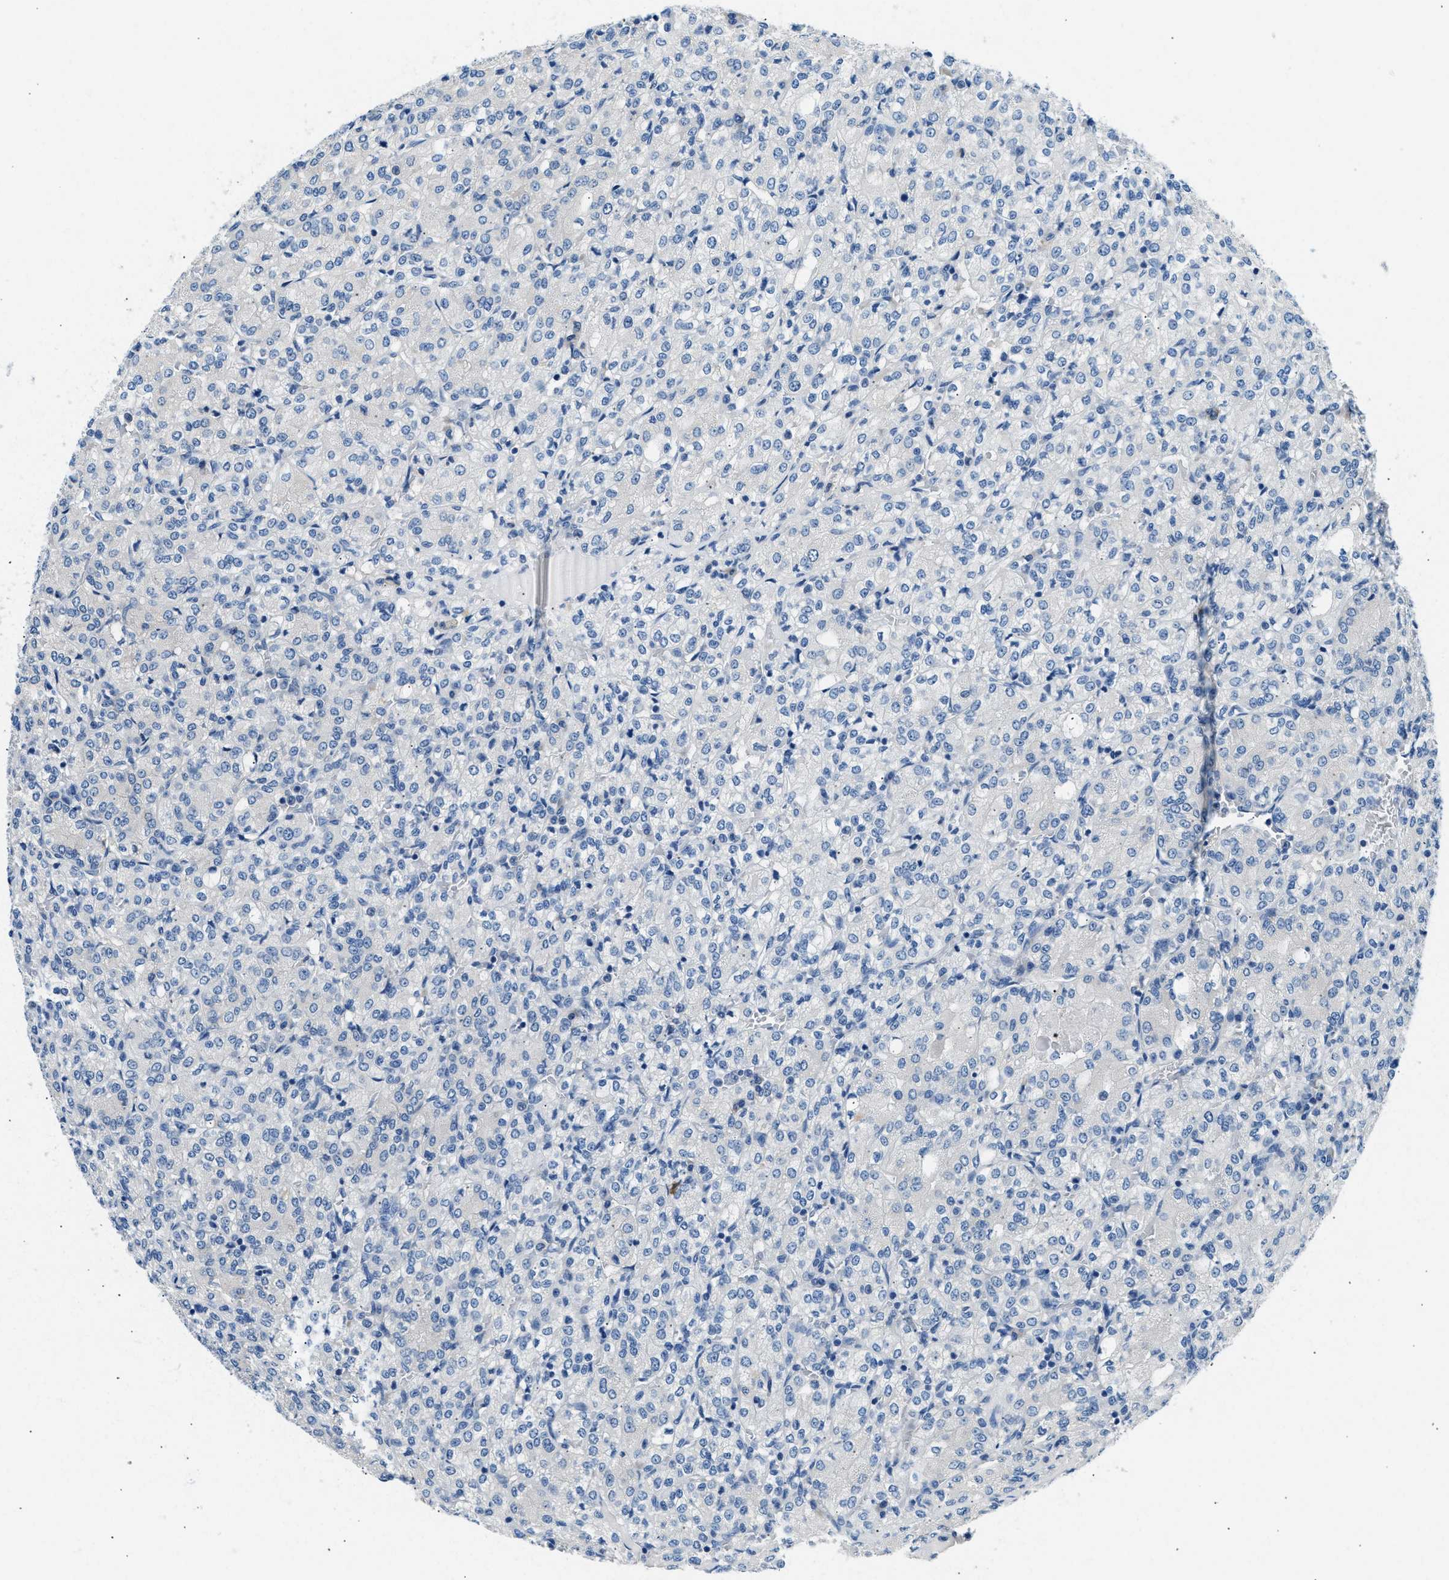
{"staining": {"intensity": "negative", "quantity": "none", "location": "none"}, "tissue": "renal cancer", "cell_type": "Tumor cells", "image_type": "cancer", "snomed": [{"axis": "morphology", "description": "Adenocarcinoma, NOS"}, {"axis": "topography", "description": "Kidney"}], "caption": "Immunohistochemistry of human renal cancer (adenocarcinoma) displays no staining in tumor cells.", "gene": "CLDN18", "patient": {"sex": "male", "age": 77}}